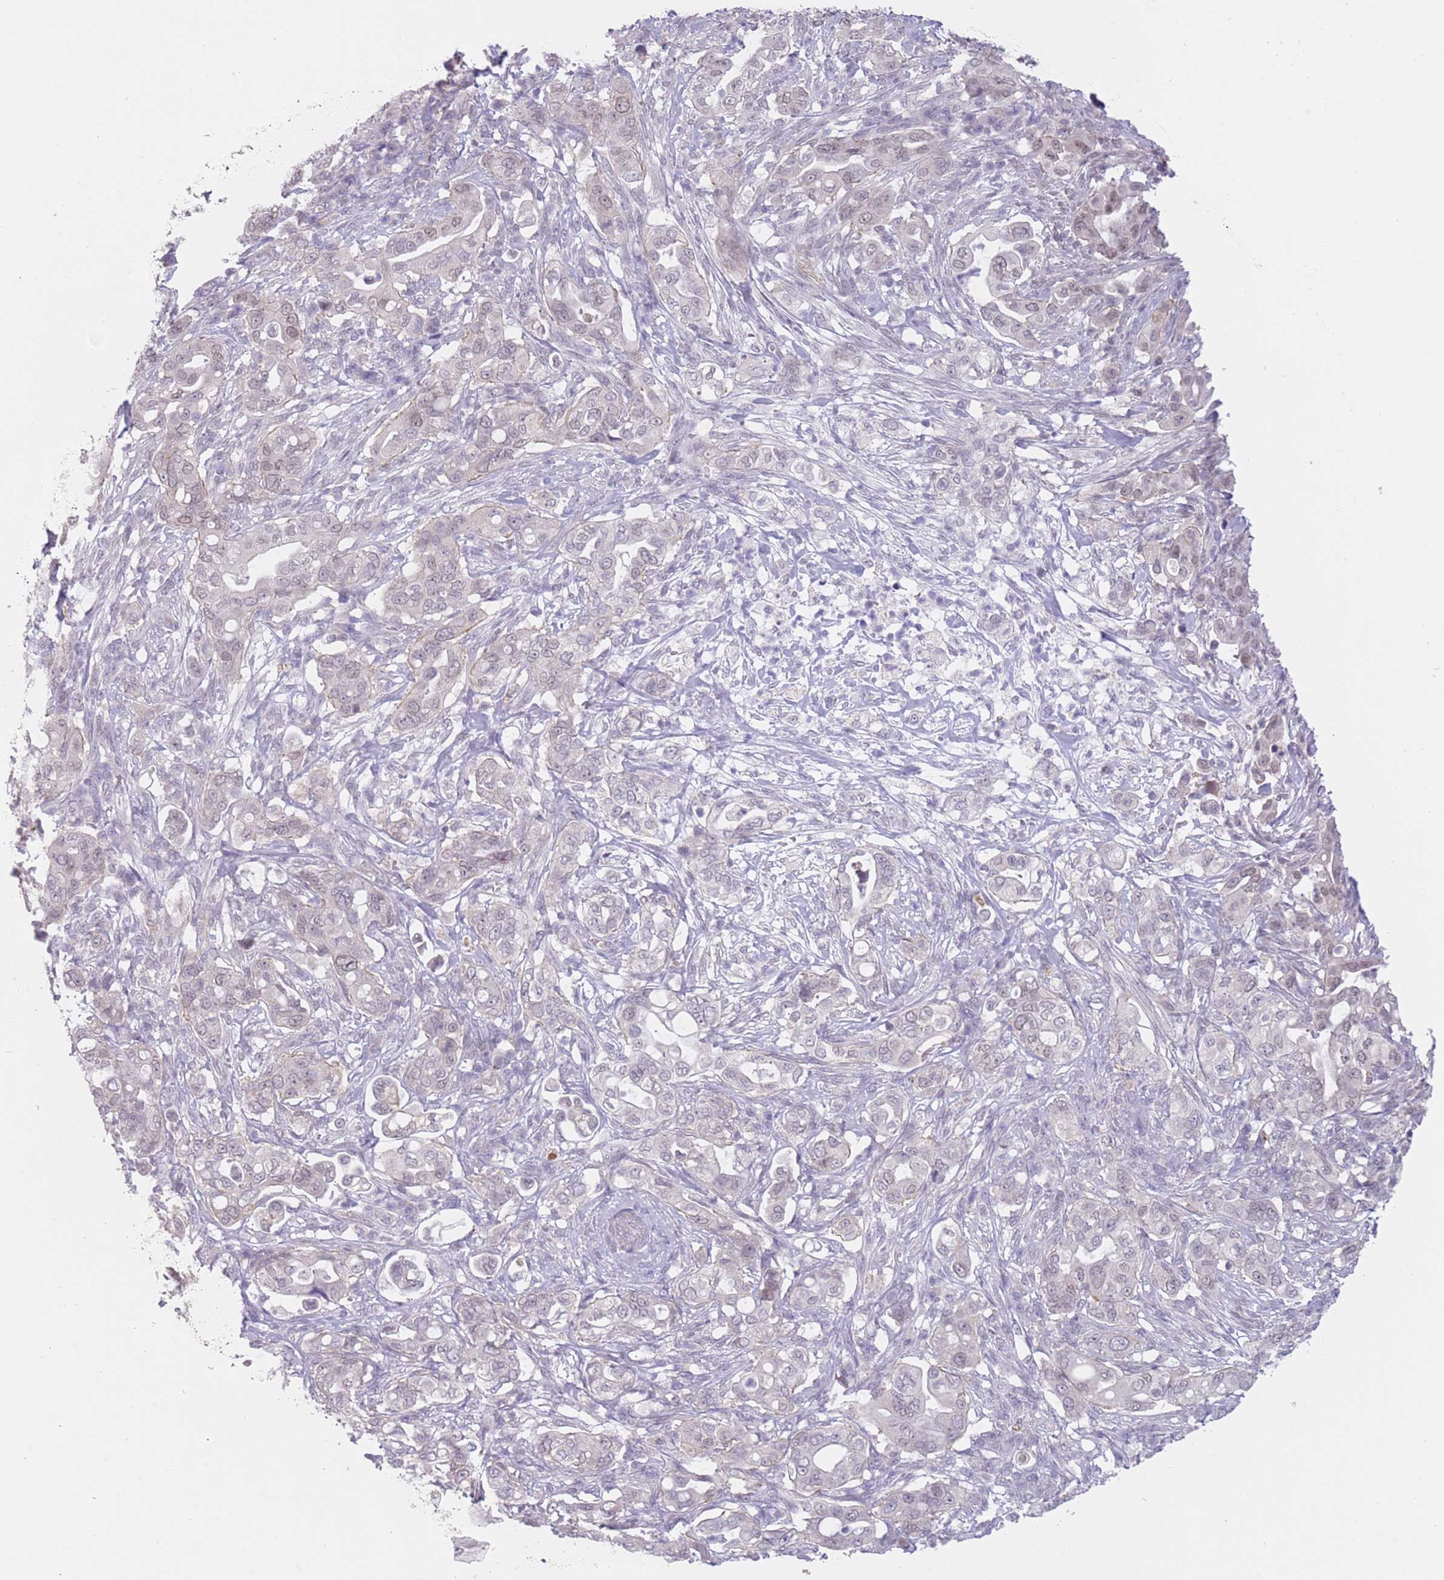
{"staining": {"intensity": "weak", "quantity": "25%-75%", "location": "nuclear"}, "tissue": "pancreatic cancer", "cell_type": "Tumor cells", "image_type": "cancer", "snomed": [{"axis": "morphology", "description": "Normal tissue, NOS"}, {"axis": "morphology", "description": "Adenocarcinoma, NOS"}, {"axis": "topography", "description": "Lymph node"}, {"axis": "topography", "description": "Pancreas"}], "caption": "Adenocarcinoma (pancreatic) was stained to show a protein in brown. There is low levels of weak nuclear expression in approximately 25%-75% of tumor cells. The staining is performed using DAB brown chromogen to label protein expression. The nuclei are counter-stained blue using hematoxylin.", "gene": "ZNF574", "patient": {"sex": "female", "age": 67}}